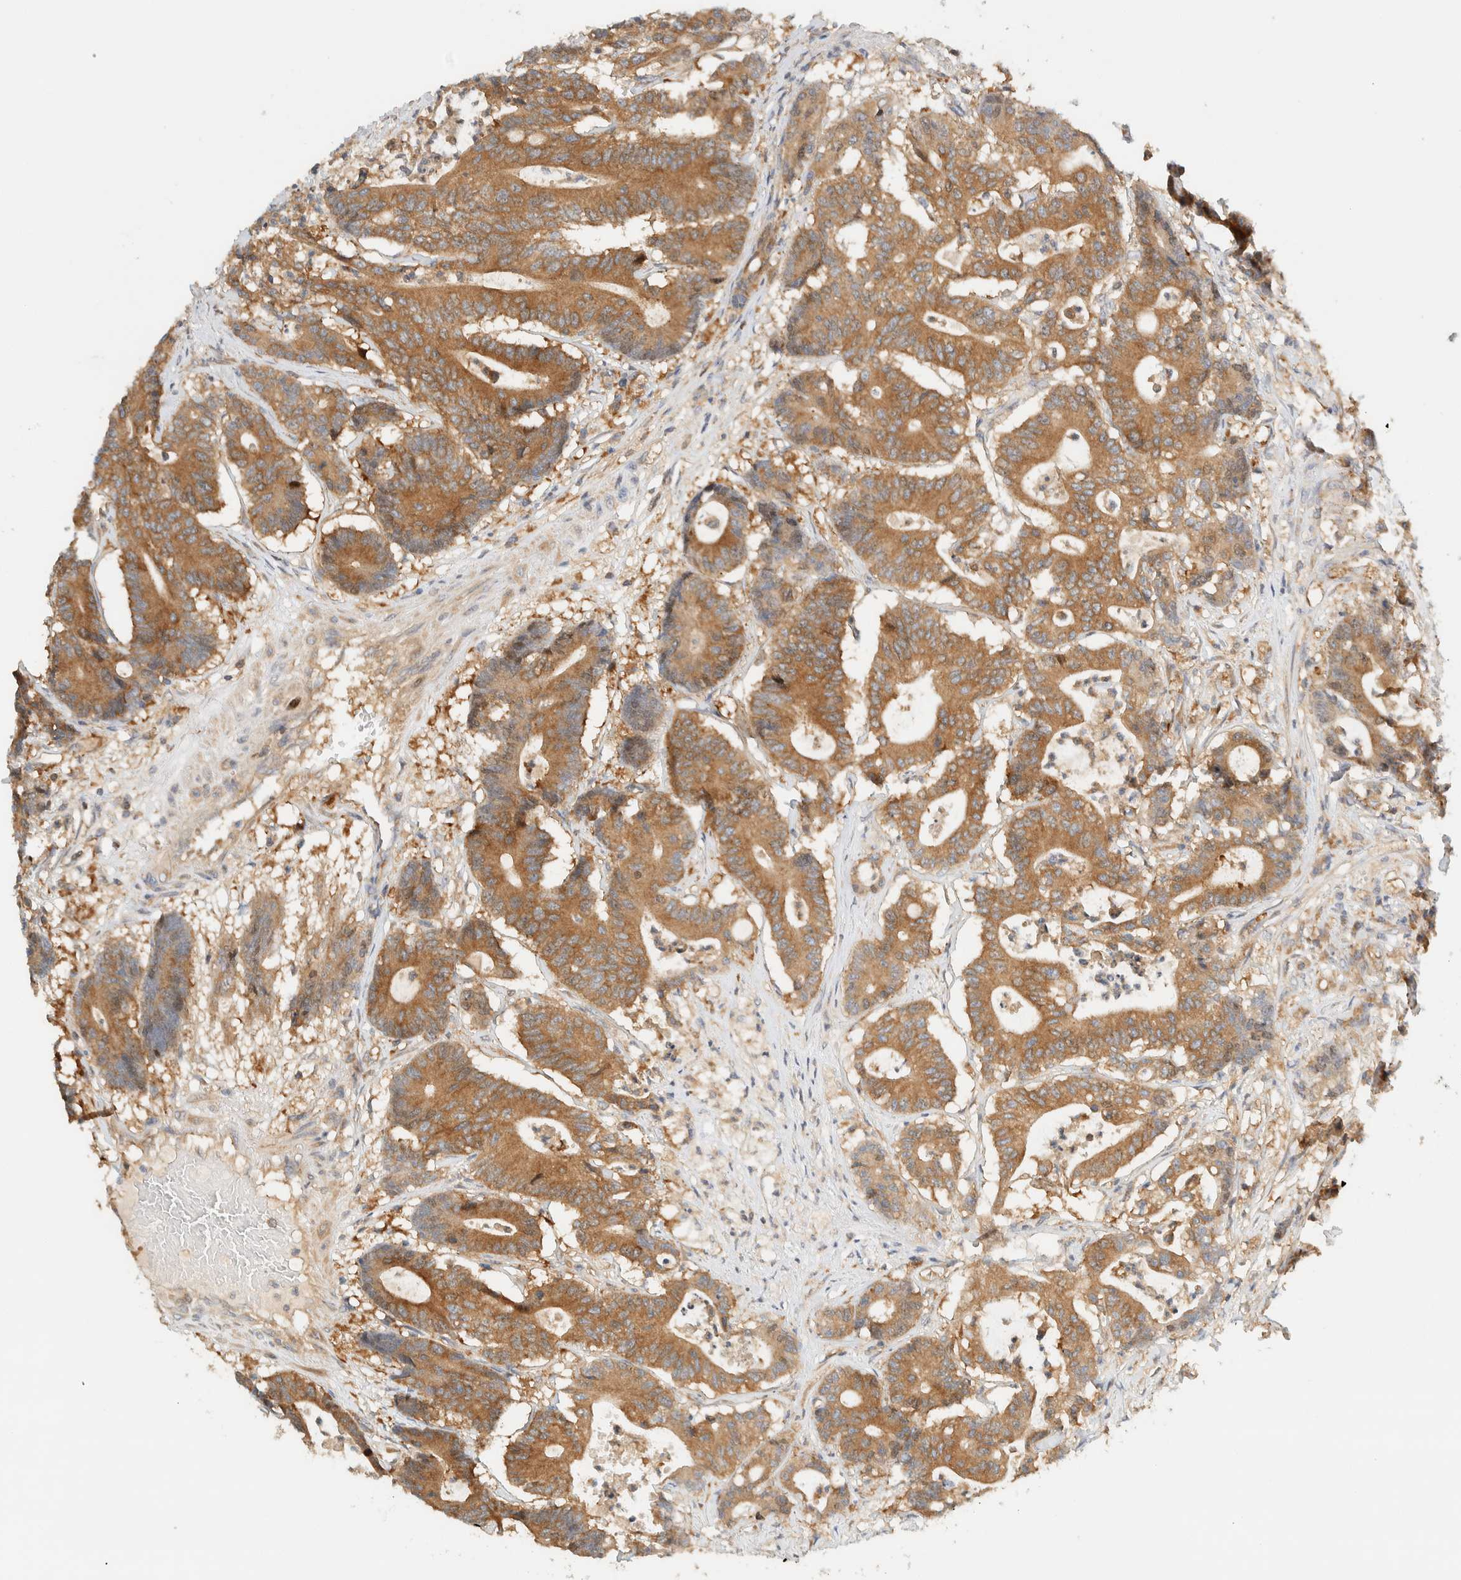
{"staining": {"intensity": "moderate", "quantity": ">75%", "location": "cytoplasmic/membranous"}, "tissue": "colorectal cancer", "cell_type": "Tumor cells", "image_type": "cancer", "snomed": [{"axis": "morphology", "description": "Adenocarcinoma, NOS"}, {"axis": "topography", "description": "Colon"}], "caption": "Moderate cytoplasmic/membranous expression for a protein is present in about >75% of tumor cells of colorectal adenocarcinoma using immunohistochemistry (IHC).", "gene": "ARFGEF1", "patient": {"sex": "female", "age": 84}}